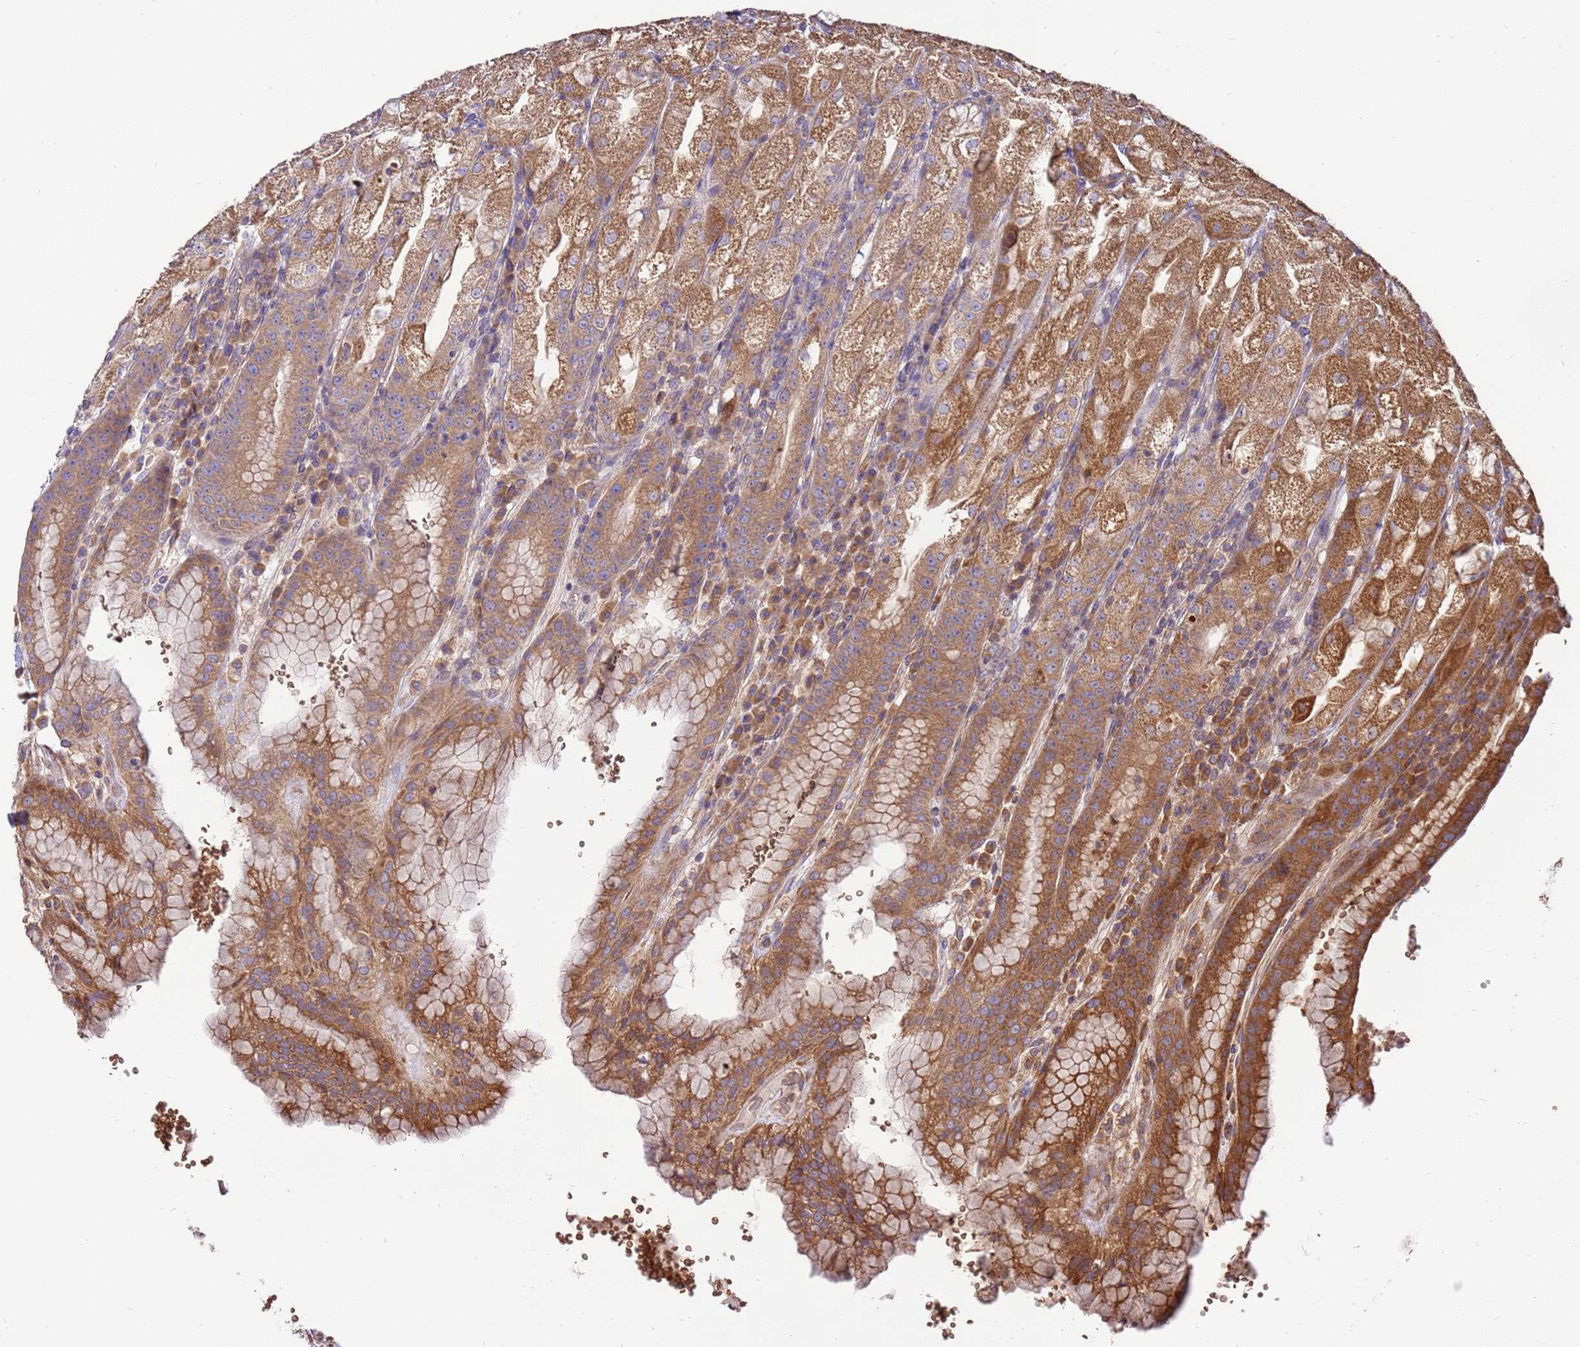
{"staining": {"intensity": "strong", "quantity": ">75%", "location": "cytoplasmic/membranous"}, "tissue": "stomach", "cell_type": "Glandular cells", "image_type": "normal", "snomed": [{"axis": "morphology", "description": "Normal tissue, NOS"}, {"axis": "topography", "description": "Stomach, upper"}], "caption": "An IHC image of benign tissue is shown. Protein staining in brown shows strong cytoplasmic/membranous positivity in stomach within glandular cells.", "gene": "SLC44A5", "patient": {"sex": "male", "age": 52}}